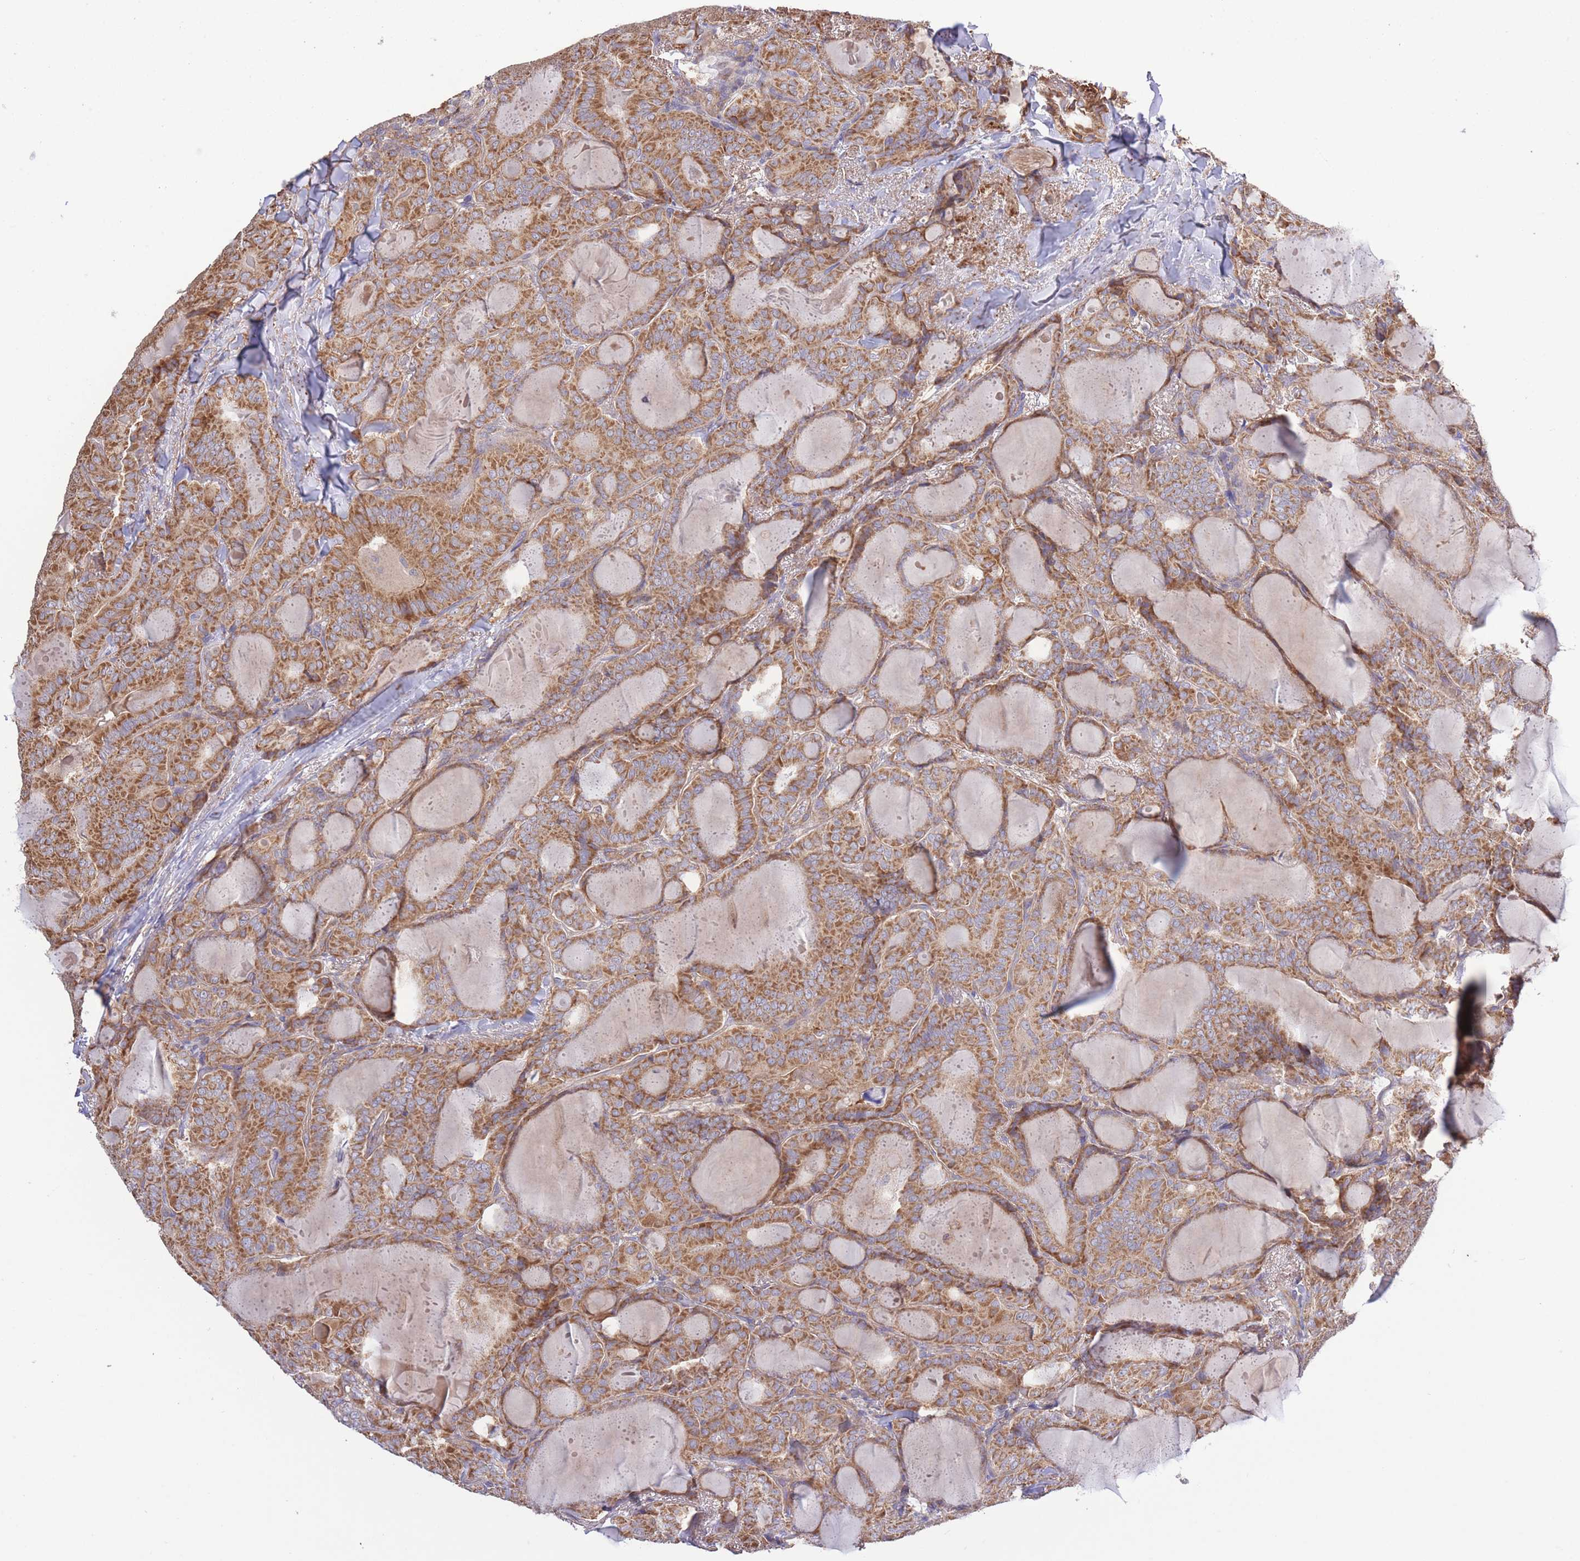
{"staining": {"intensity": "moderate", "quantity": ">75%", "location": "cytoplasmic/membranous"}, "tissue": "thyroid cancer", "cell_type": "Tumor cells", "image_type": "cancer", "snomed": [{"axis": "morphology", "description": "Papillary adenocarcinoma, NOS"}, {"axis": "topography", "description": "Thyroid gland"}], "caption": "This histopathology image displays immunohistochemistry staining of human thyroid cancer, with medium moderate cytoplasmic/membranous expression in about >75% of tumor cells.", "gene": "ATP13A2", "patient": {"sex": "female", "age": 68}}